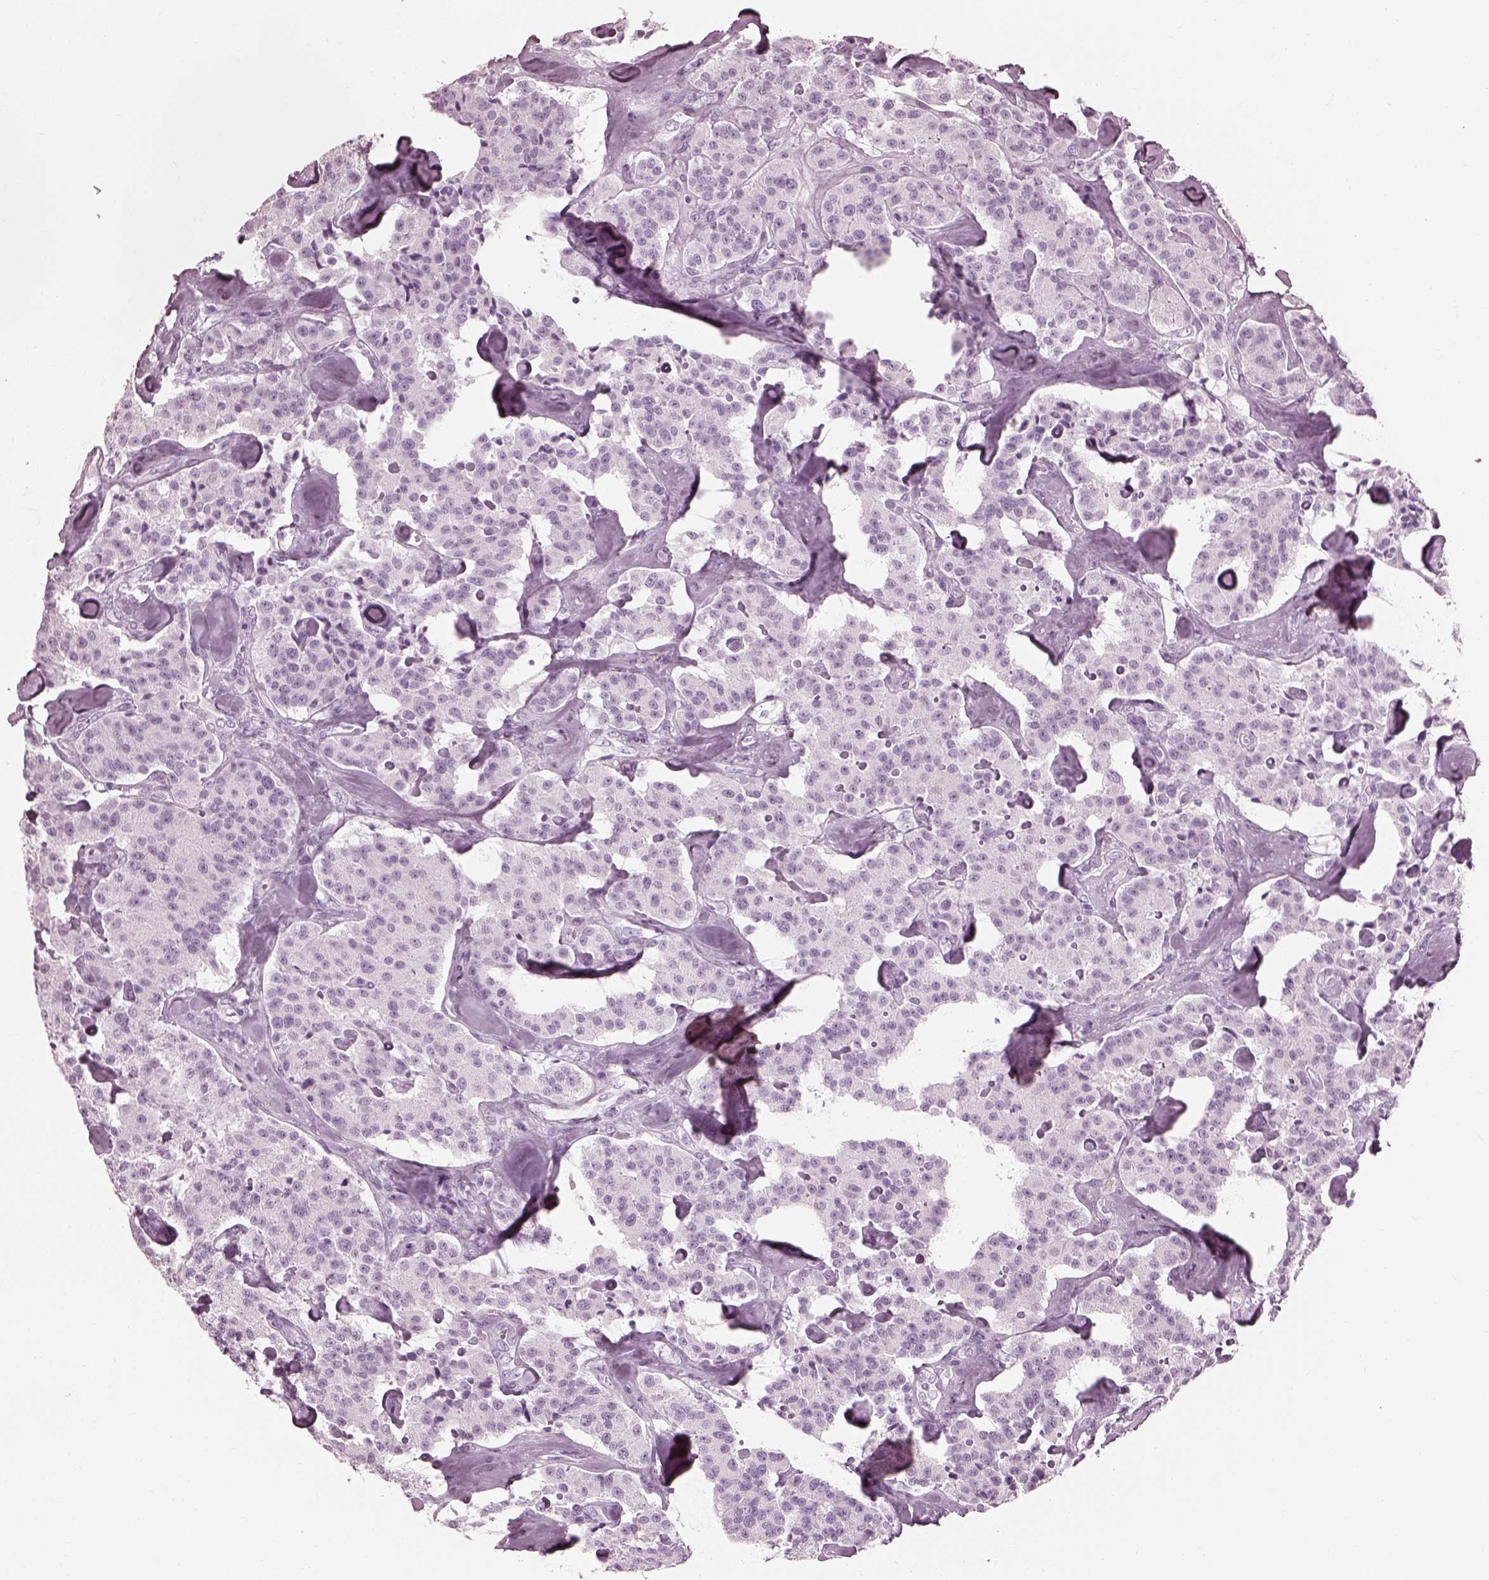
{"staining": {"intensity": "negative", "quantity": "none", "location": "none"}, "tissue": "carcinoid", "cell_type": "Tumor cells", "image_type": "cancer", "snomed": [{"axis": "morphology", "description": "Carcinoid, malignant, NOS"}, {"axis": "topography", "description": "Pancreas"}], "caption": "This is an immunohistochemistry photomicrograph of malignant carcinoid. There is no positivity in tumor cells.", "gene": "TCHHL1", "patient": {"sex": "male", "age": 41}}